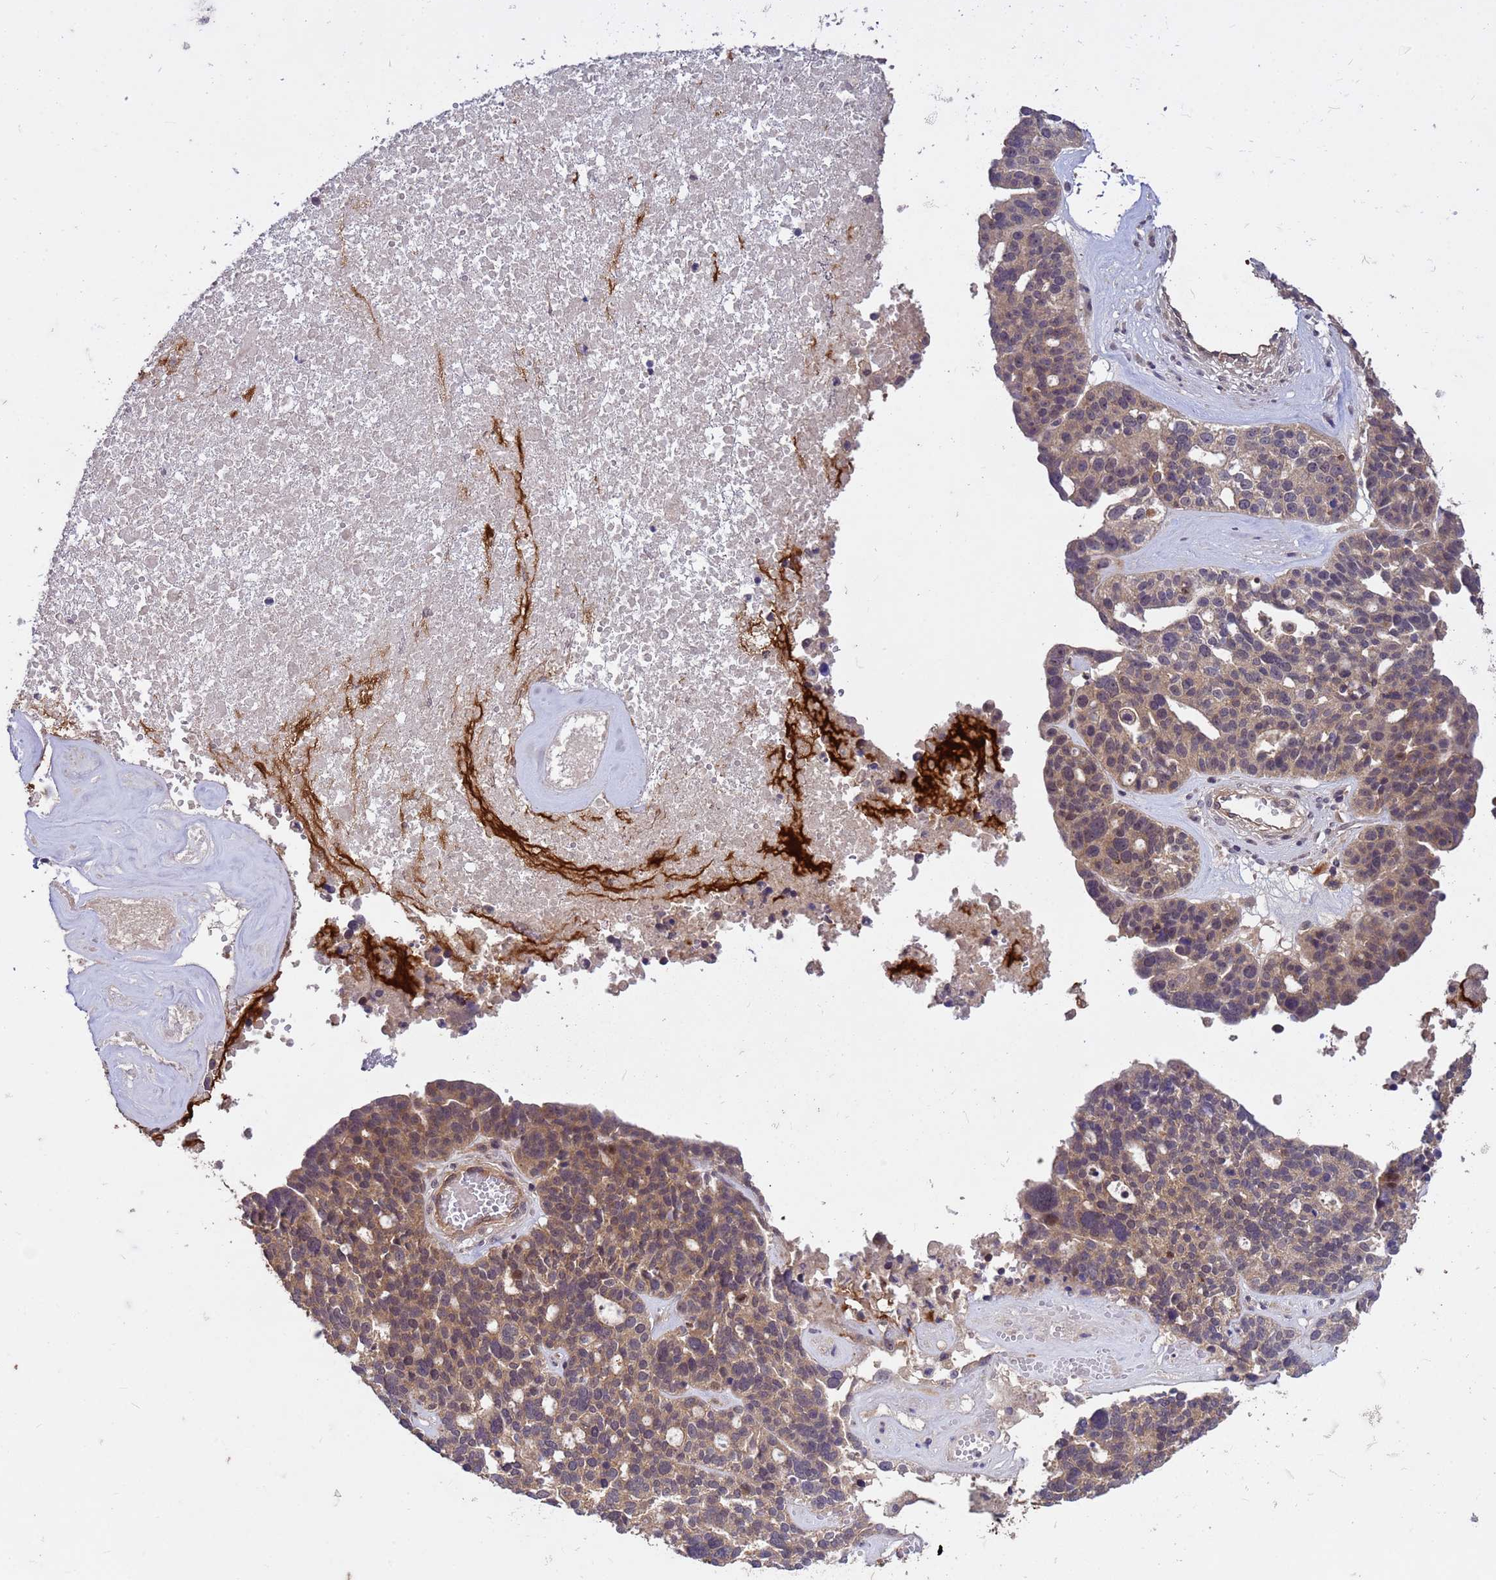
{"staining": {"intensity": "weak", "quantity": ">75%", "location": "cytoplasmic/membranous"}, "tissue": "ovarian cancer", "cell_type": "Tumor cells", "image_type": "cancer", "snomed": [{"axis": "morphology", "description": "Cystadenocarcinoma, serous, NOS"}, {"axis": "topography", "description": "Ovary"}], "caption": "Immunohistochemistry (IHC) photomicrograph of neoplastic tissue: ovarian cancer stained using immunohistochemistry (IHC) displays low levels of weak protein expression localized specifically in the cytoplasmic/membranous of tumor cells, appearing as a cytoplasmic/membranous brown color.", "gene": "PPP2CB", "patient": {"sex": "female", "age": 59}}